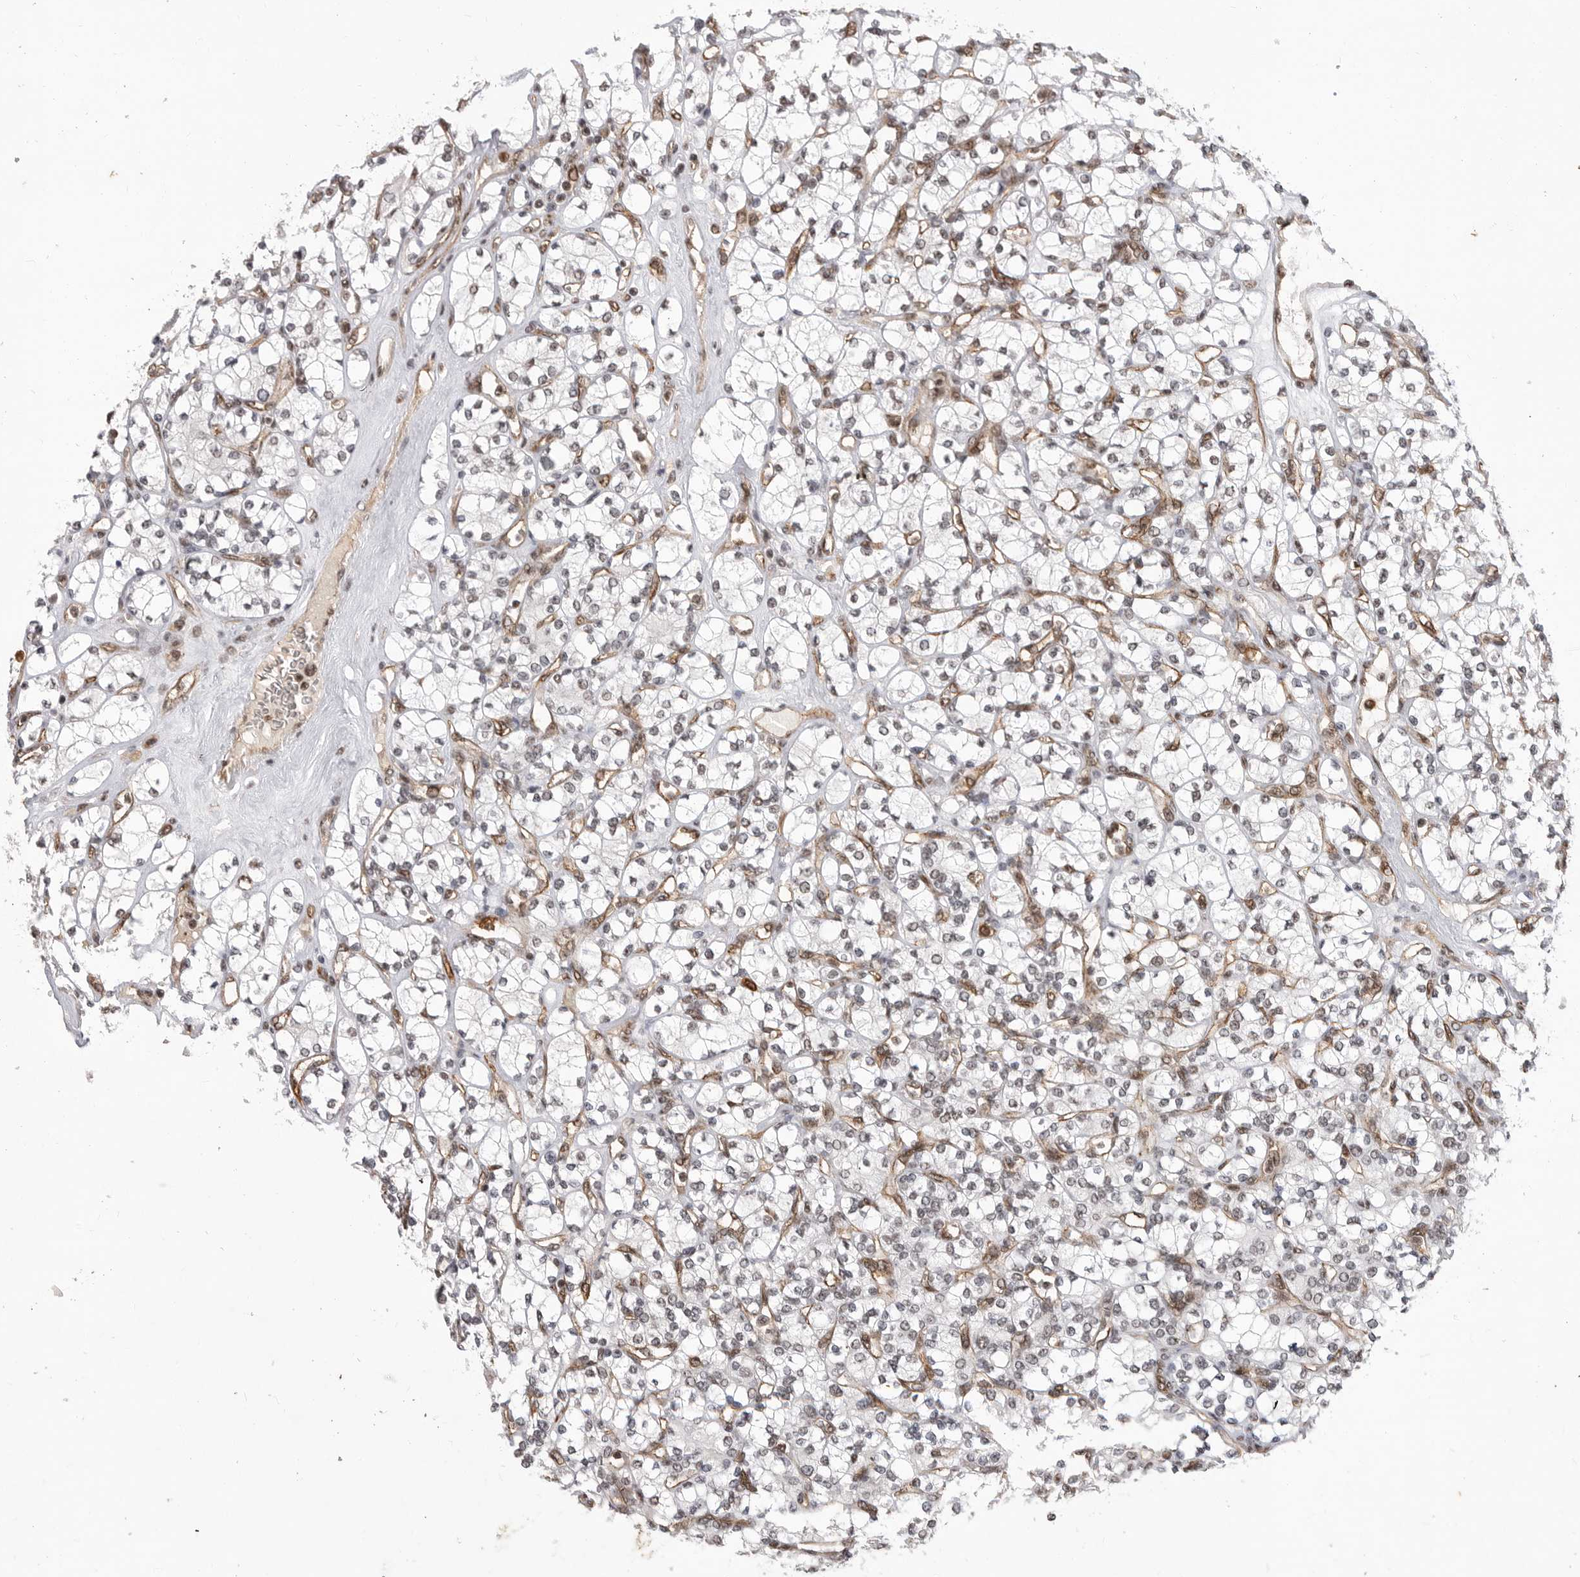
{"staining": {"intensity": "negative", "quantity": "none", "location": "none"}, "tissue": "renal cancer", "cell_type": "Tumor cells", "image_type": "cancer", "snomed": [{"axis": "morphology", "description": "Adenocarcinoma, NOS"}, {"axis": "topography", "description": "Kidney"}], "caption": "An image of renal adenocarcinoma stained for a protein displays no brown staining in tumor cells. (DAB (3,3'-diaminobenzidine) IHC visualized using brightfield microscopy, high magnification).", "gene": "PPP1R8", "patient": {"sex": "male", "age": 77}}